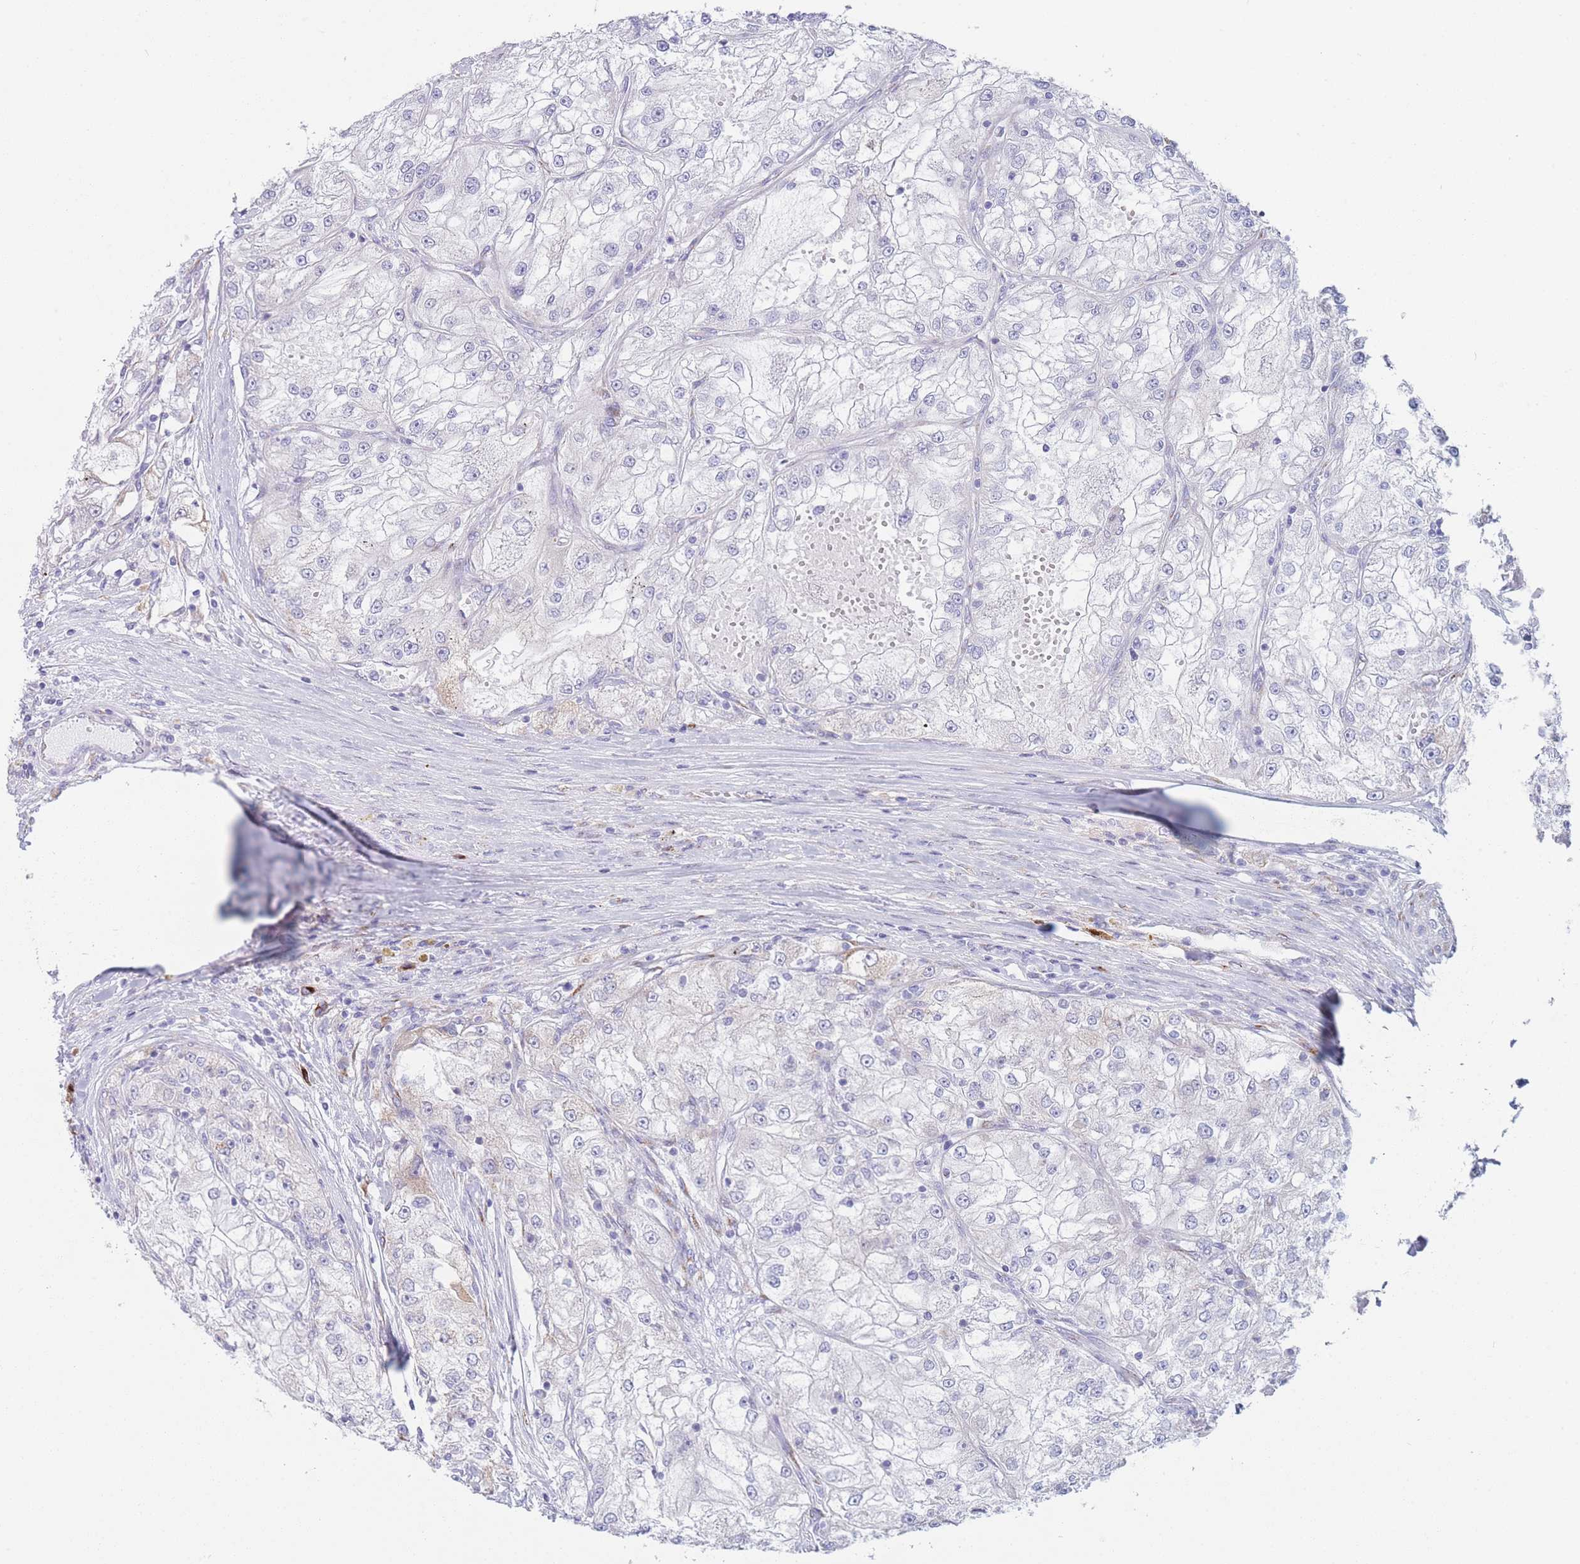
{"staining": {"intensity": "negative", "quantity": "none", "location": "none"}, "tissue": "renal cancer", "cell_type": "Tumor cells", "image_type": "cancer", "snomed": [{"axis": "morphology", "description": "Adenocarcinoma, NOS"}, {"axis": "topography", "description": "Kidney"}], "caption": "A high-resolution micrograph shows IHC staining of renal adenocarcinoma, which displays no significant staining in tumor cells.", "gene": "MRPL30", "patient": {"sex": "female", "age": 72}}